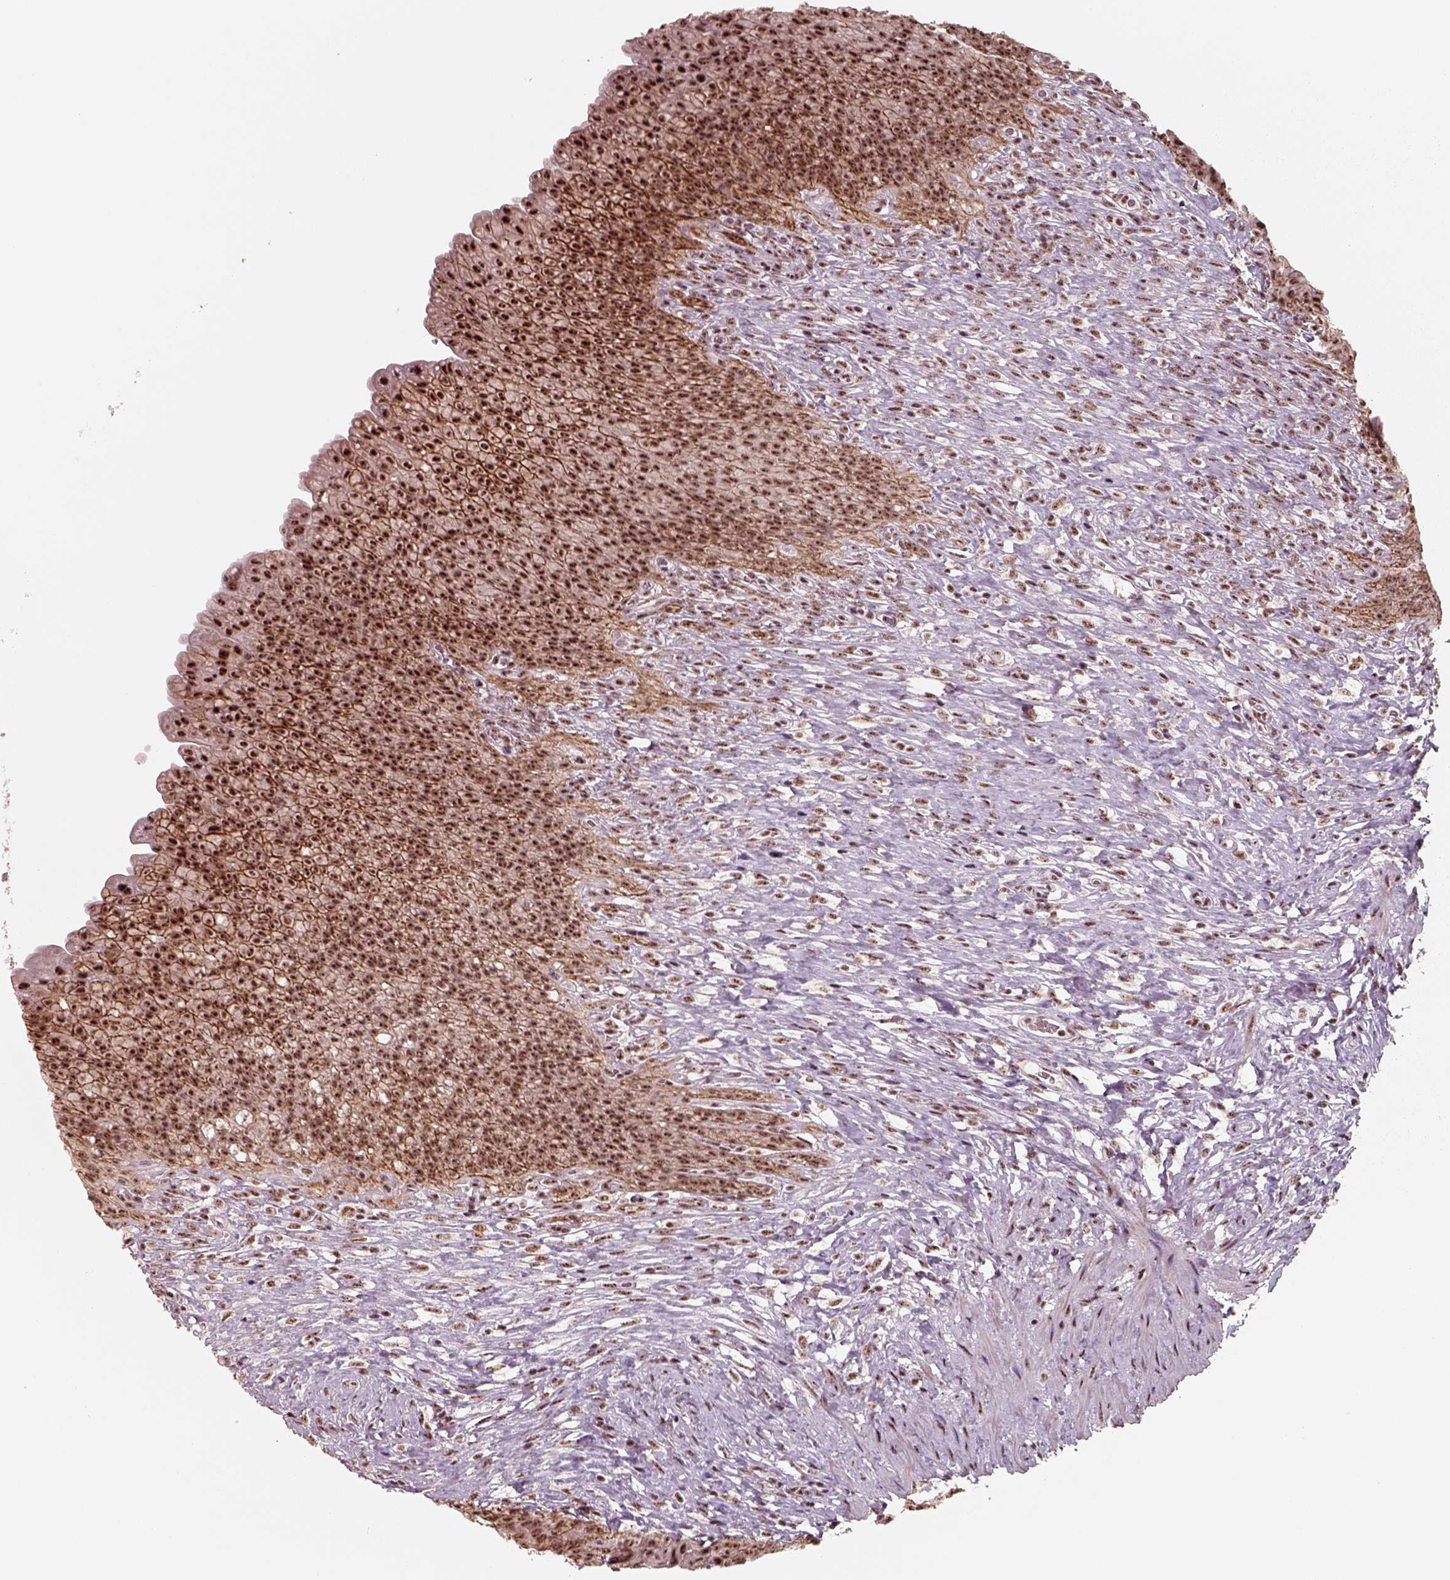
{"staining": {"intensity": "strong", "quantity": ">75%", "location": "nuclear"}, "tissue": "urinary bladder", "cell_type": "Urothelial cells", "image_type": "normal", "snomed": [{"axis": "morphology", "description": "Normal tissue, NOS"}, {"axis": "topography", "description": "Urinary bladder"}, {"axis": "topography", "description": "Prostate"}], "caption": "Immunohistochemistry histopathology image of unremarkable urinary bladder: human urinary bladder stained using immunohistochemistry exhibits high levels of strong protein expression localized specifically in the nuclear of urothelial cells, appearing as a nuclear brown color.", "gene": "ATXN7L3", "patient": {"sex": "male", "age": 76}}